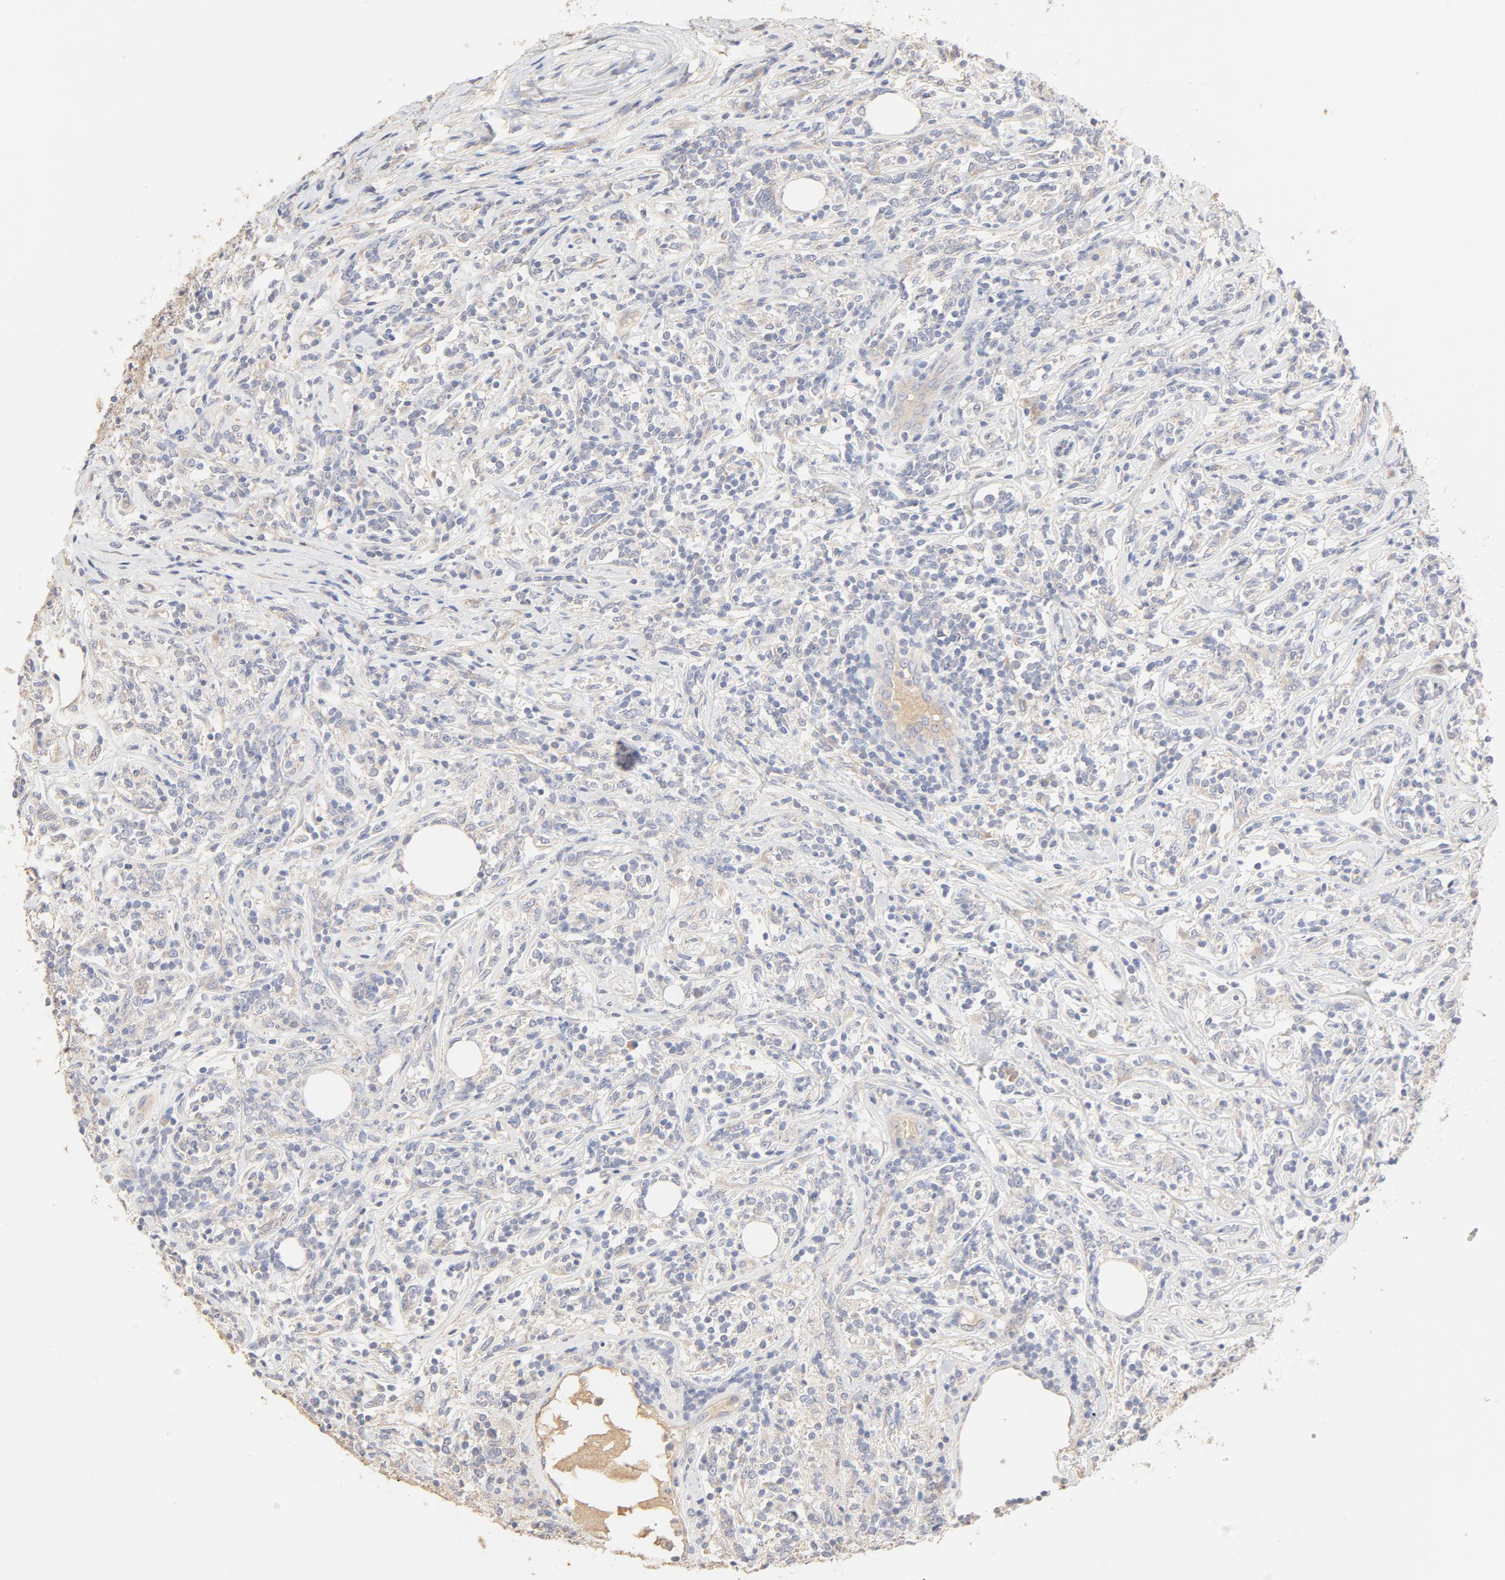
{"staining": {"intensity": "negative", "quantity": "none", "location": "none"}, "tissue": "lymphoma", "cell_type": "Tumor cells", "image_type": "cancer", "snomed": [{"axis": "morphology", "description": "Malignant lymphoma, non-Hodgkin's type, High grade"}, {"axis": "topography", "description": "Lymph node"}], "caption": "This is an IHC photomicrograph of high-grade malignant lymphoma, non-Hodgkin's type. There is no expression in tumor cells.", "gene": "FCGBP", "patient": {"sex": "female", "age": 84}}